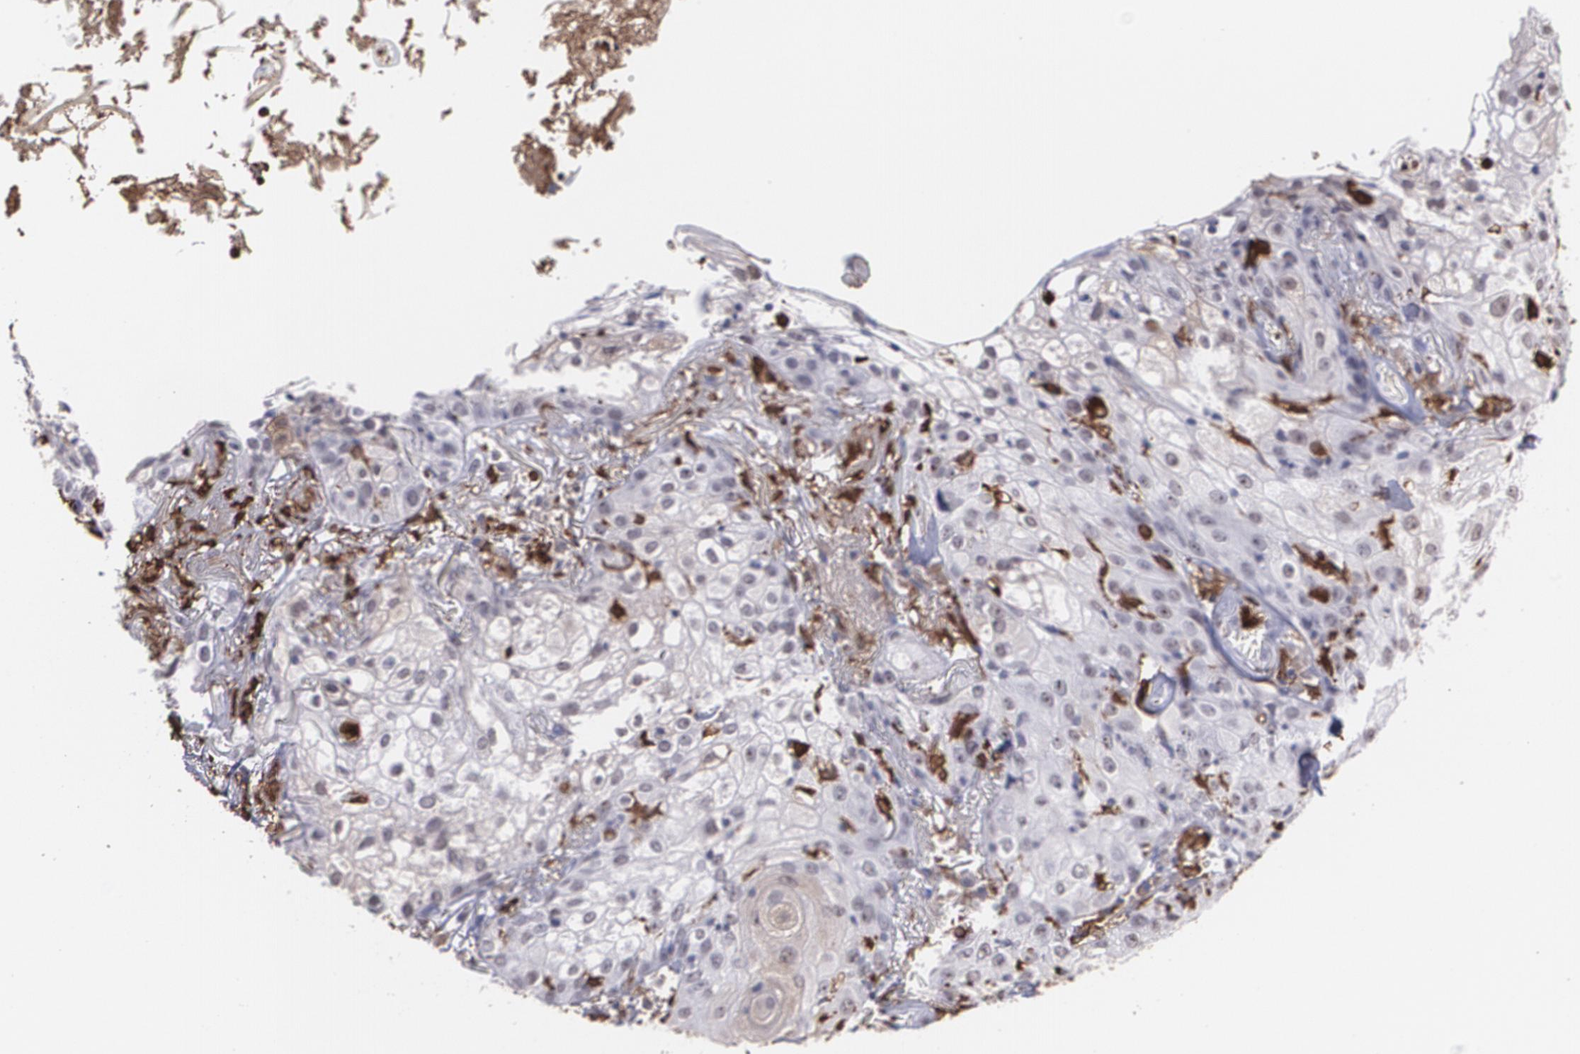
{"staining": {"intensity": "negative", "quantity": "none", "location": "none"}, "tissue": "skin cancer", "cell_type": "Tumor cells", "image_type": "cancer", "snomed": [{"axis": "morphology", "description": "Squamous cell carcinoma, NOS"}, {"axis": "topography", "description": "Skin"}], "caption": "A high-resolution image shows immunohistochemistry (IHC) staining of squamous cell carcinoma (skin), which reveals no significant expression in tumor cells.", "gene": "NCF2", "patient": {"sex": "male", "age": 65}}